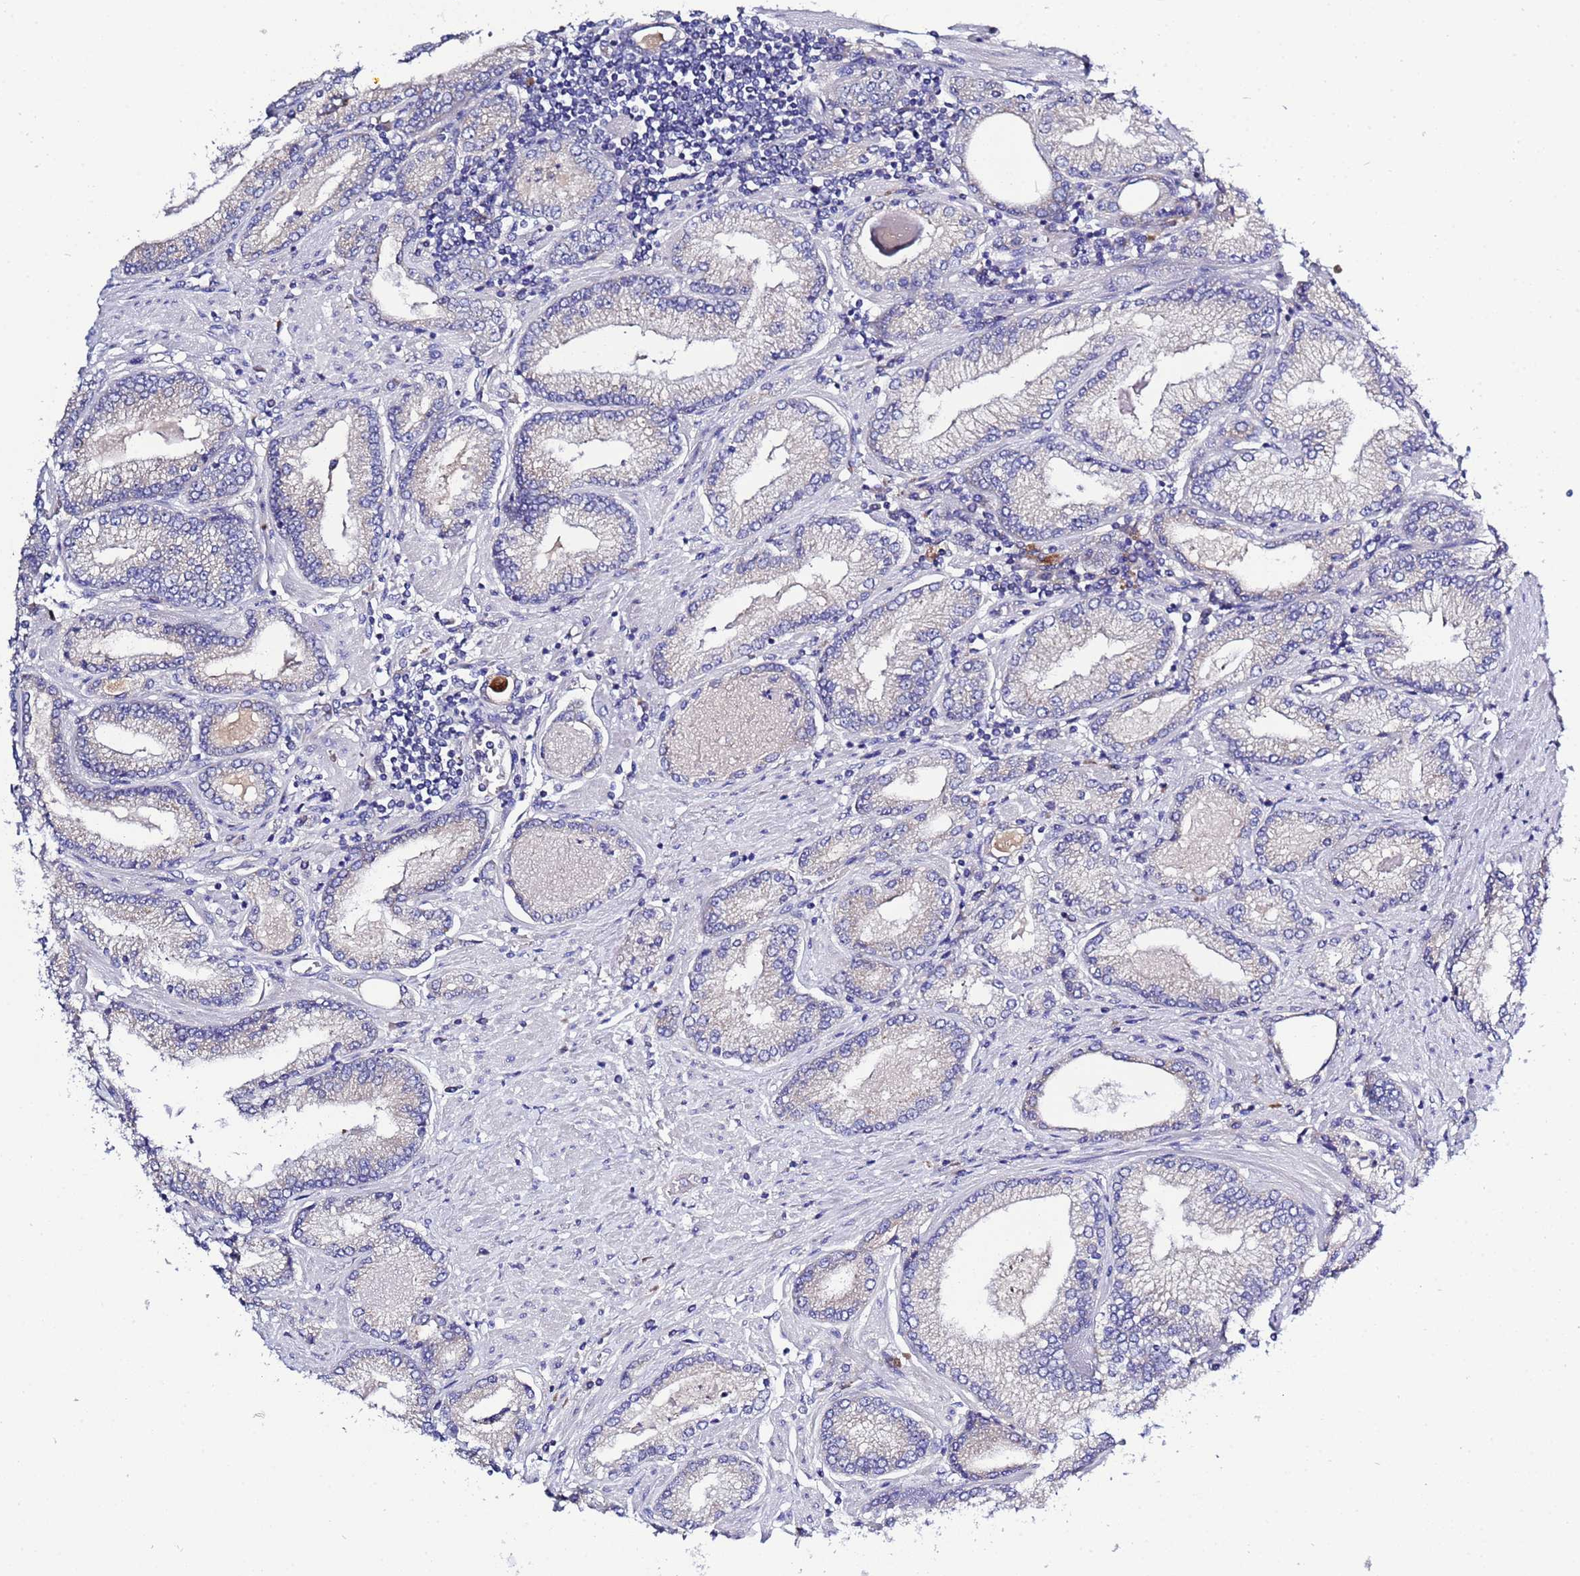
{"staining": {"intensity": "weak", "quantity": "<25%", "location": "cytoplasmic/membranous"}, "tissue": "prostate cancer", "cell_type": "Tumor cells", "image_type": "cancer", "snomed": [{"axis": "morphology", "description": "Adenocarcinoma, High grade"}, {"axis": "topography", "description": "Prostate"}], "caption": "Immunohistochemistry (IHC) image of prostate cancer stained for a protein (brown), which demonstrates no staining in tumor cells. (Stains: DAB (3,3'-diaminobenzidine) immunohistochemistry with hematoxylin counter stain, Microscopy: brightfield microscopy at high magnification).", "gene": "RC3H2", "patient": {"sex": "male", "age": 66}}